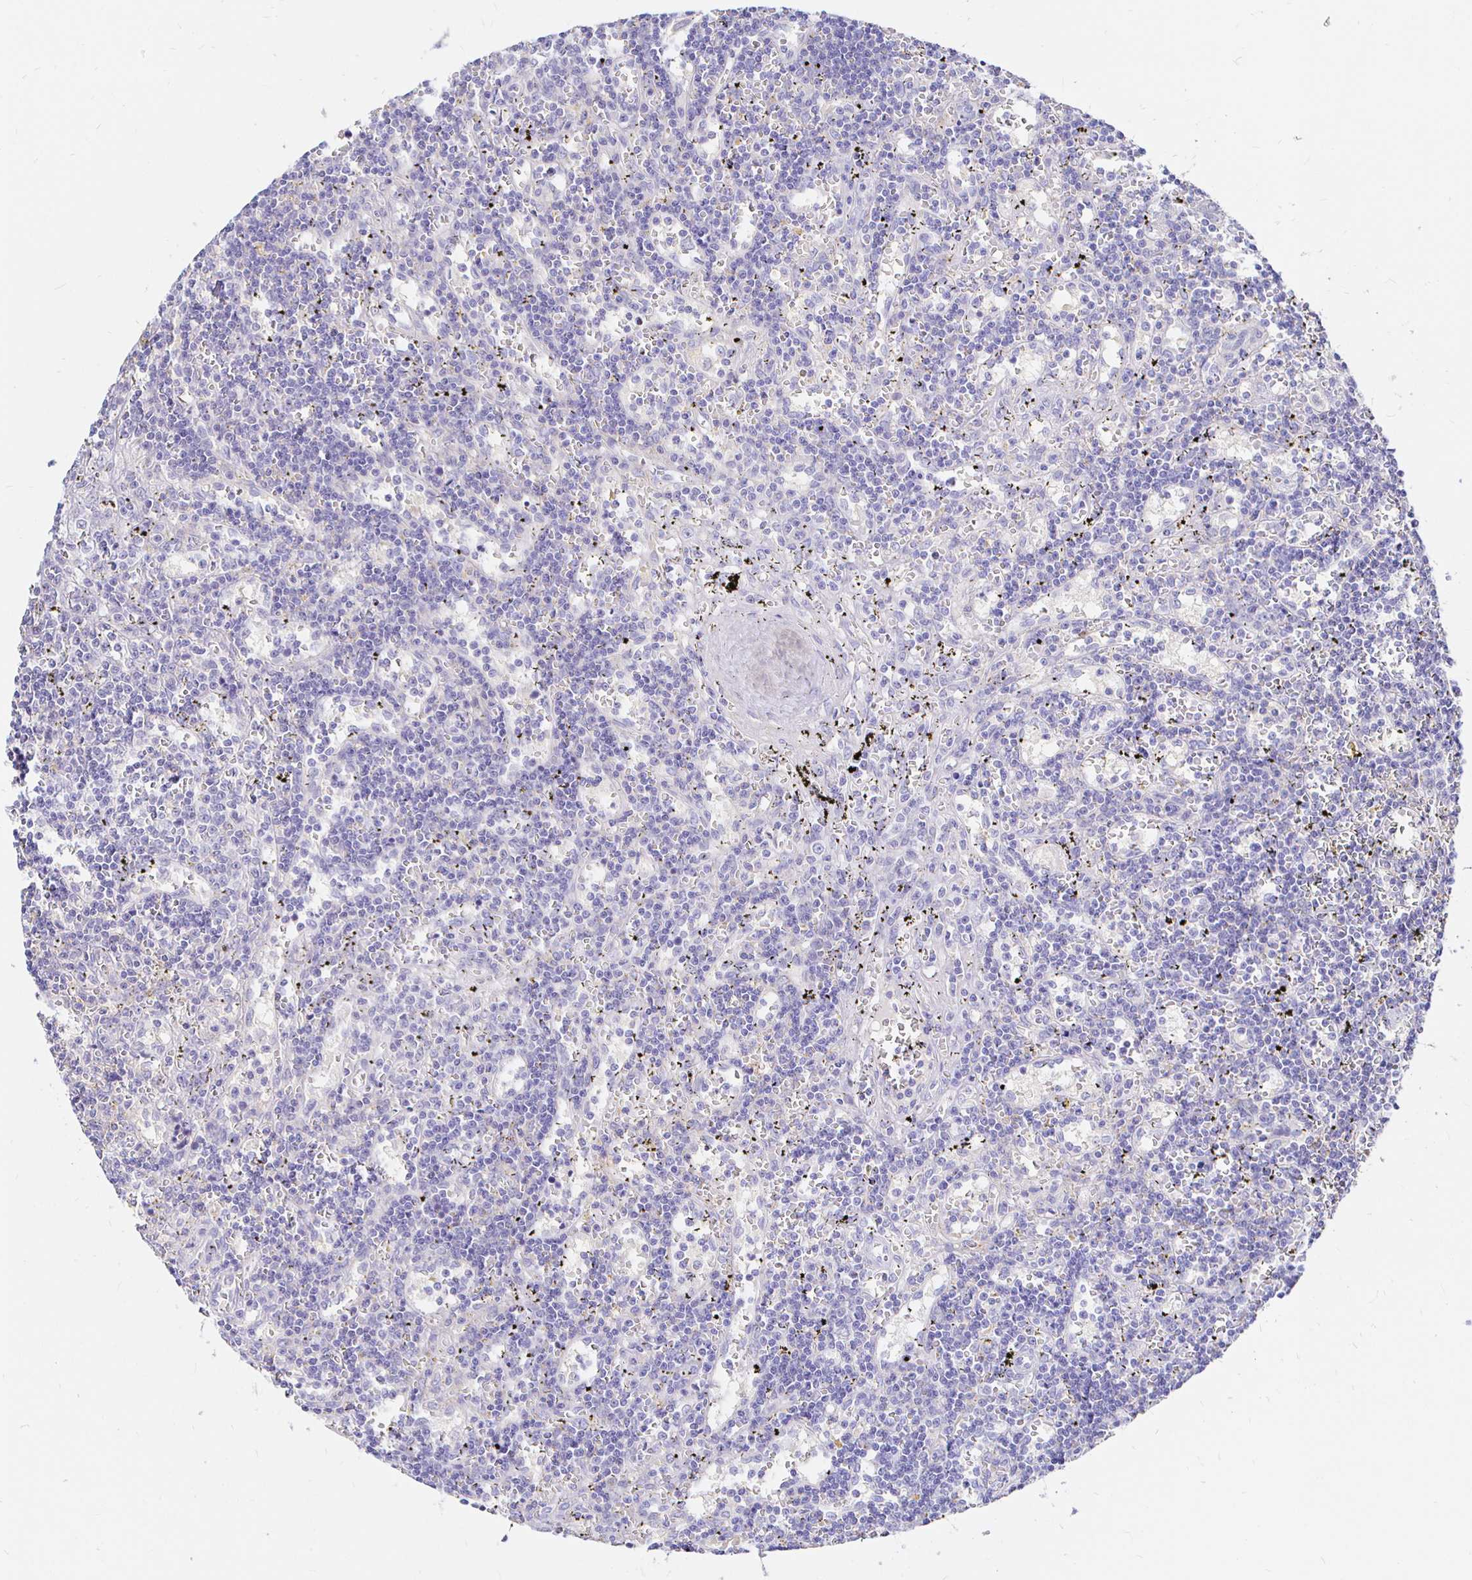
{"staining": {"intensity": "negative", "quantity": "none", "location": "none"}, "tissue": "lymphoma", "cell_type": "Tumor cells", "image_type": "cancer", "snomed": [{"axis": "morphology", "description": "Malignant lymphoma, non-Hodgkin's type, Low grade"}, {"axis": "topography", "description": "Spleen"}], "caption": "A high-resolution histopathology image shows immunohistochemistry staining of low-grade malignant lymphoma, non-Hodgkin's type, which reveals no significant expression in tumor cells.", "gene": "NECAB1", "patient": {"sex": "male", "age": 60}}